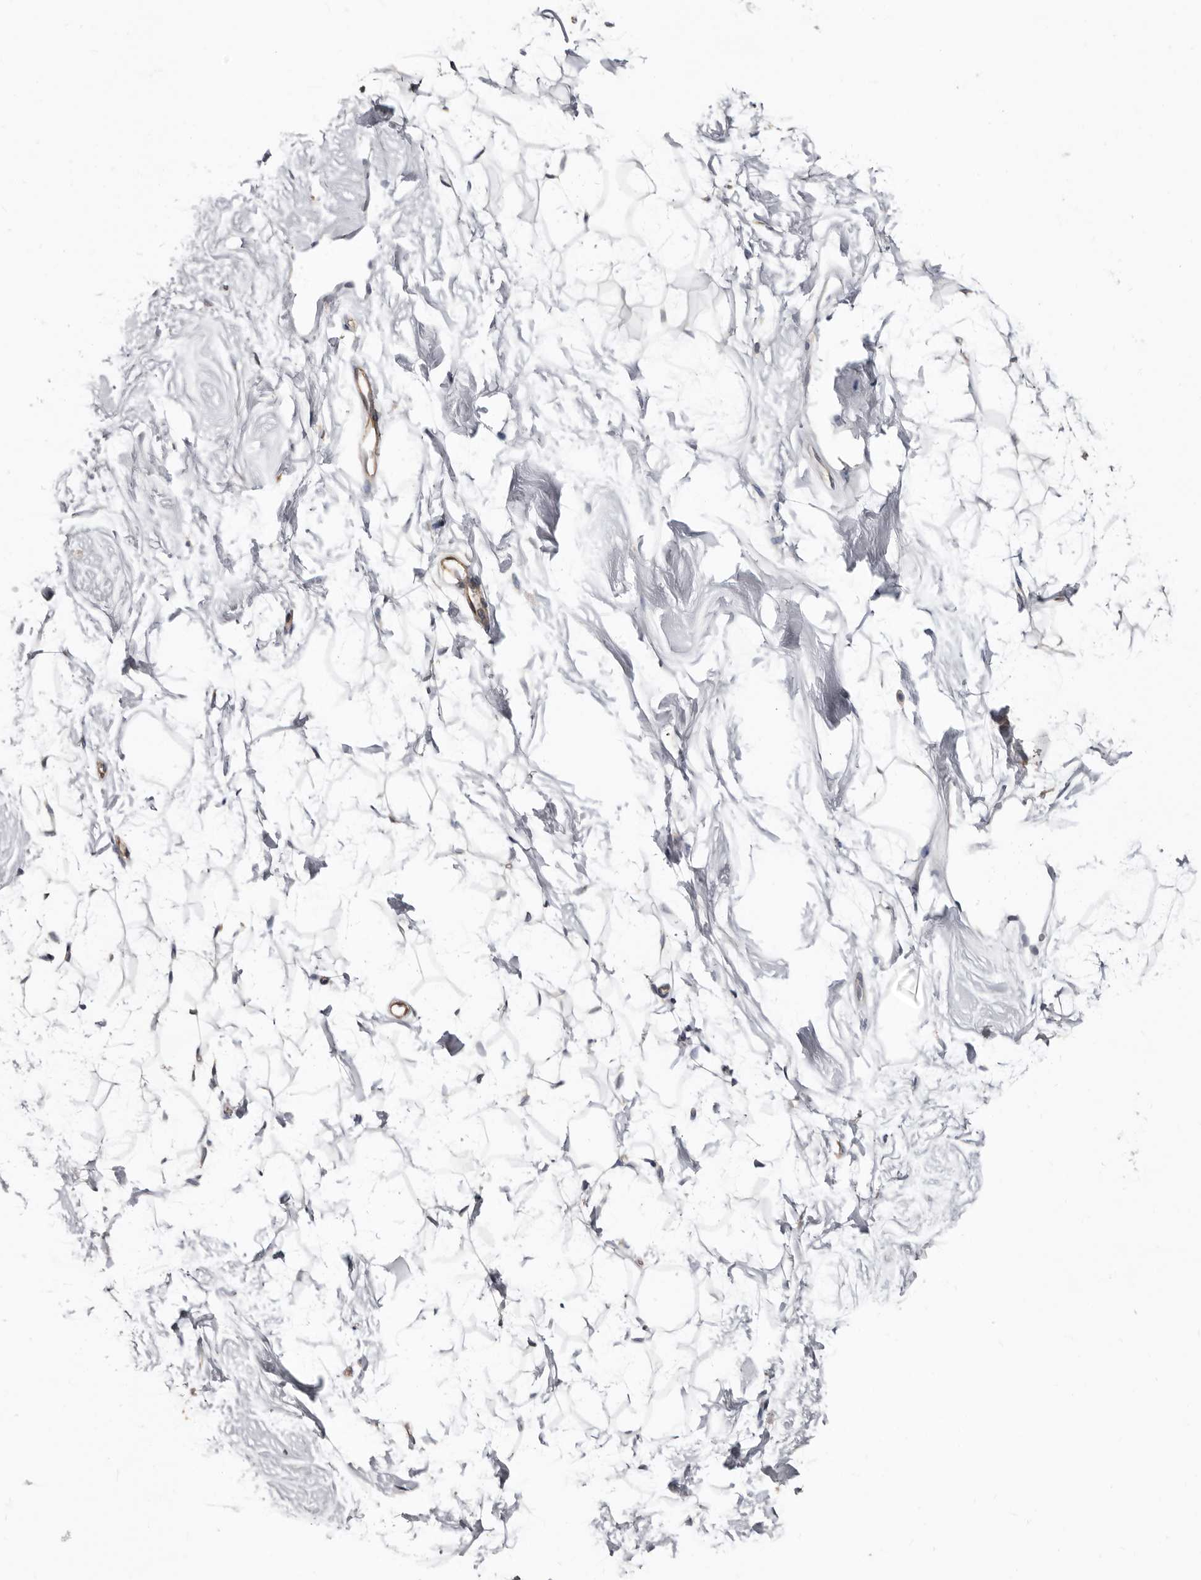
{"staining": {"intensity": "negative", "quantity": "none", "location": "none"}, "tissue": "breast", "cell_type": "Adipocytes", "image_type": "normal", "snomed": [{"axis": "morphology", "description": "Normal tissue, NOS"}, {"axis": "topography", "description": "Breast"}], "caption": "Human breast stained for a protein using IHC shows no staining in adipocytes.", "gene": "MRPL18", "patient": {"sex": "female", "age": 26}}